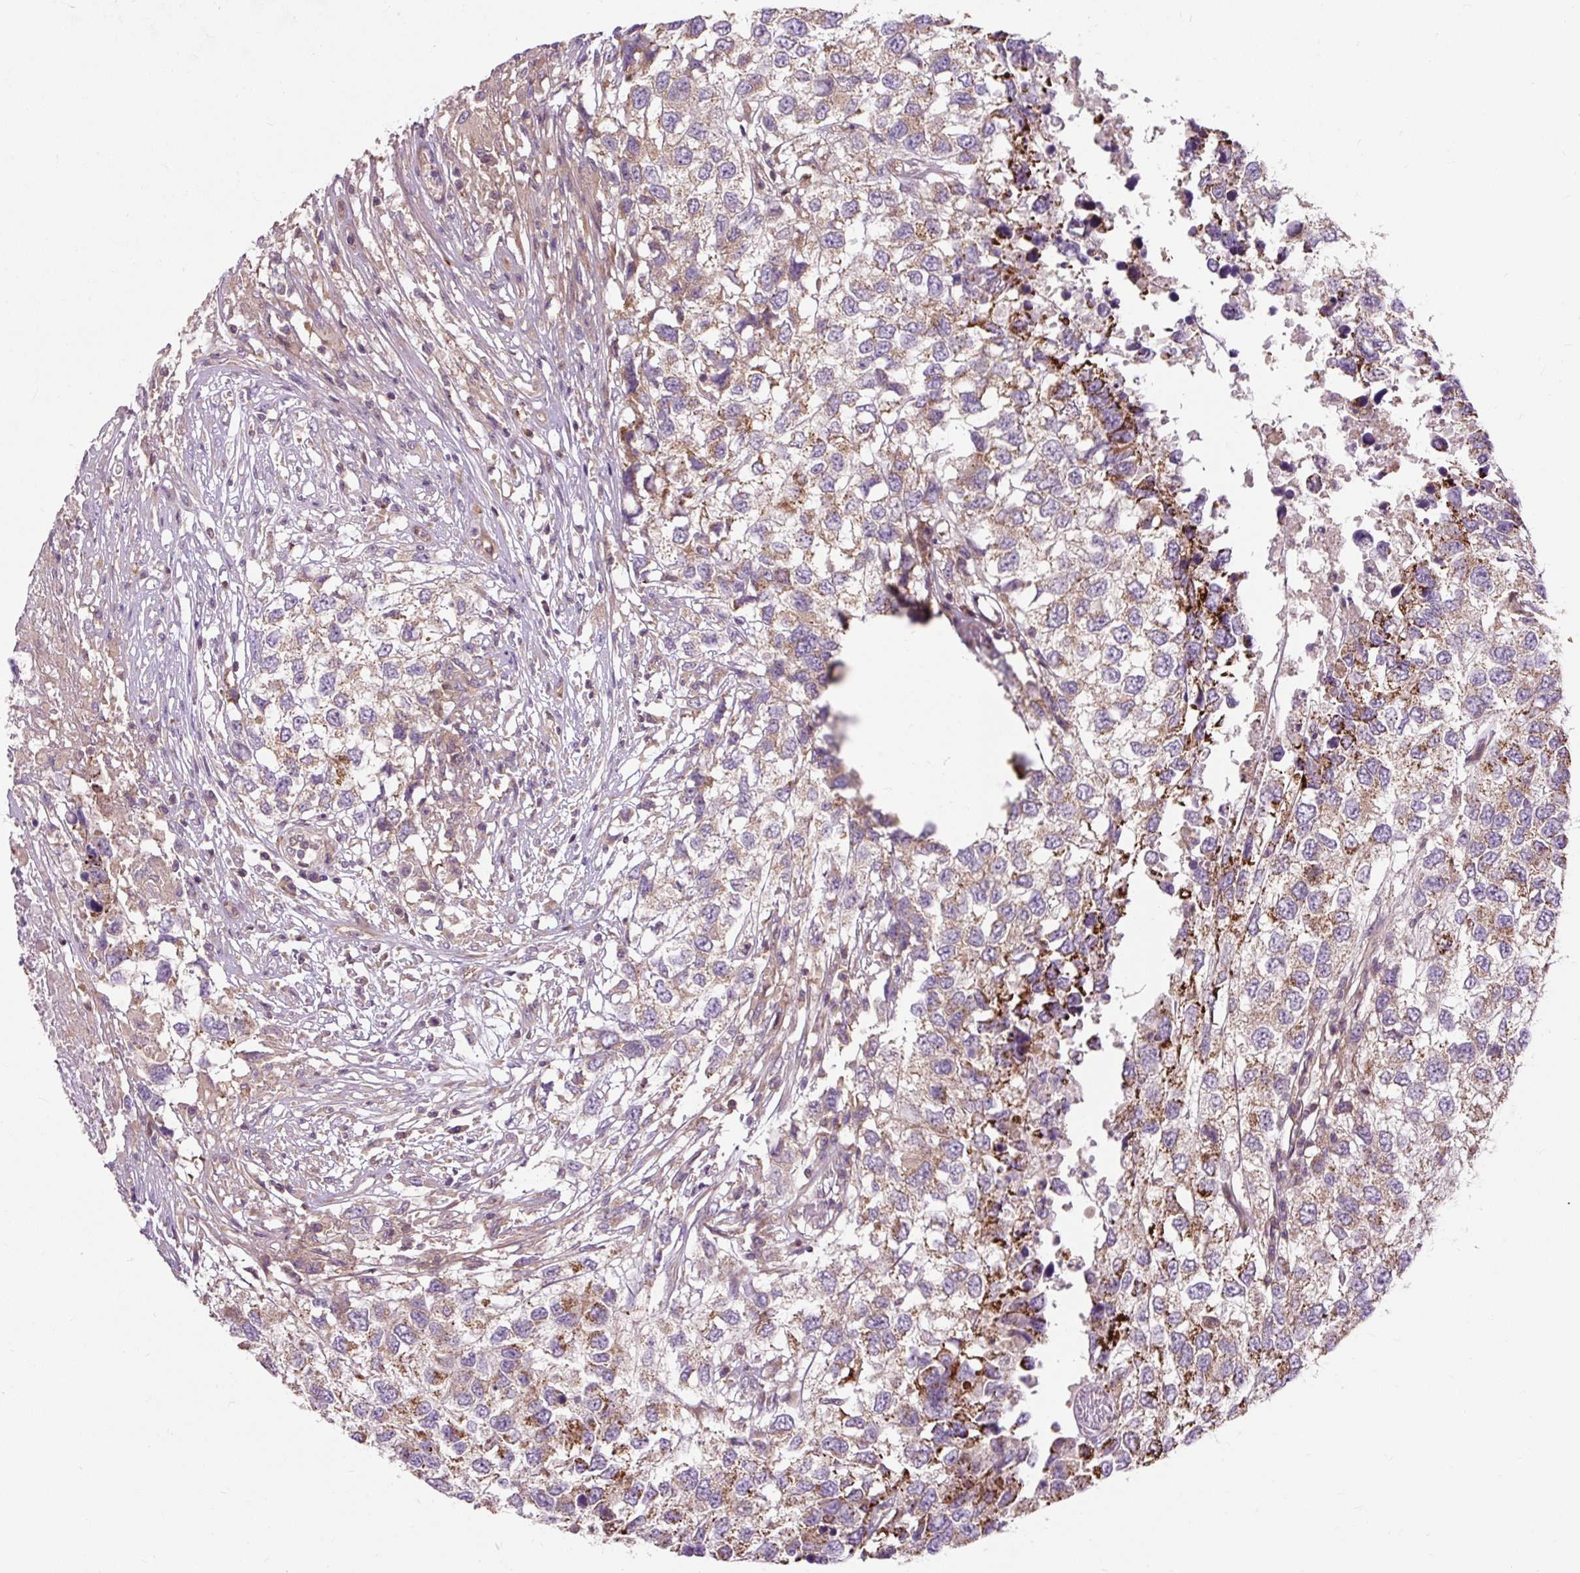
{"staining": {"intensity": "moderate", "quantity": ">75%", "location": "cytoplasmic/membranous"}, "tissue": "testis cancer", "cell_type": "Tumor cells", "image_type": "cancer", "snomed": [{"axis": "morphology", "description": "Carcinoma, Embryonal, NOS"}, {"axis": "topography", "description": "Testis"}], "caption": "An immunohistochemistry (IHC) image of tumor tissue is shown. Protein staining in brown shows moderate cytoplasmic/membranous positivity in testis cancer (embryonal carcinoma) within tumor cells.", "gene": "PCDHGB3", "patient": {"sex": "male", "age": 83}}